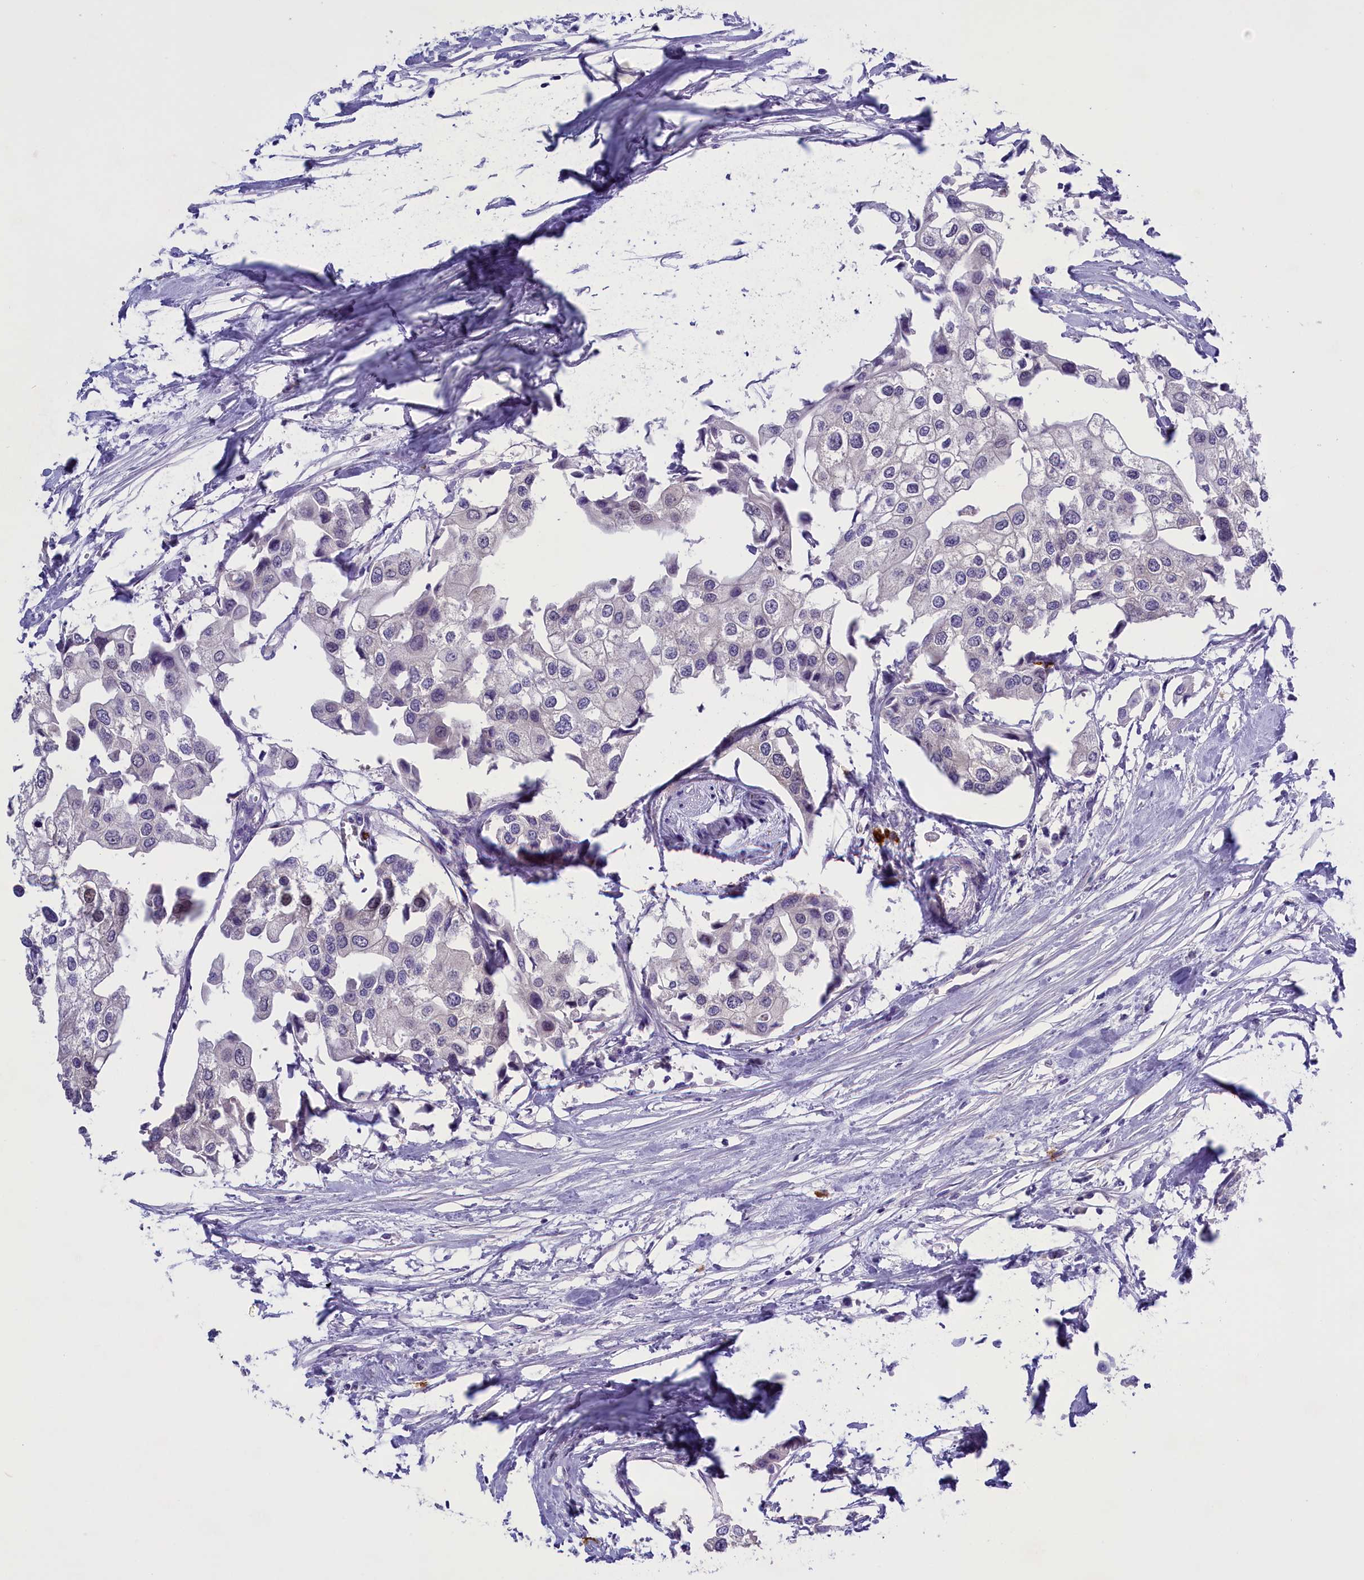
{"staining": {"intensity": "negative", "quantity": "none", "location": "none"}, "tissue": "urothelial cancer", "cell_type": "Tumor cells", "image_type": "cancer", "snomed": [{"axis": "morphology", "description": "Urothelial carcinoma, High grade"}, {"axis": "topography", "description": "Urinary bladder"}], "caption": "There is no significant positivity in tumor cells of urothelial cancer.", "gene": "ENPP6", "patient": {"sex": "male", "age": 64}}